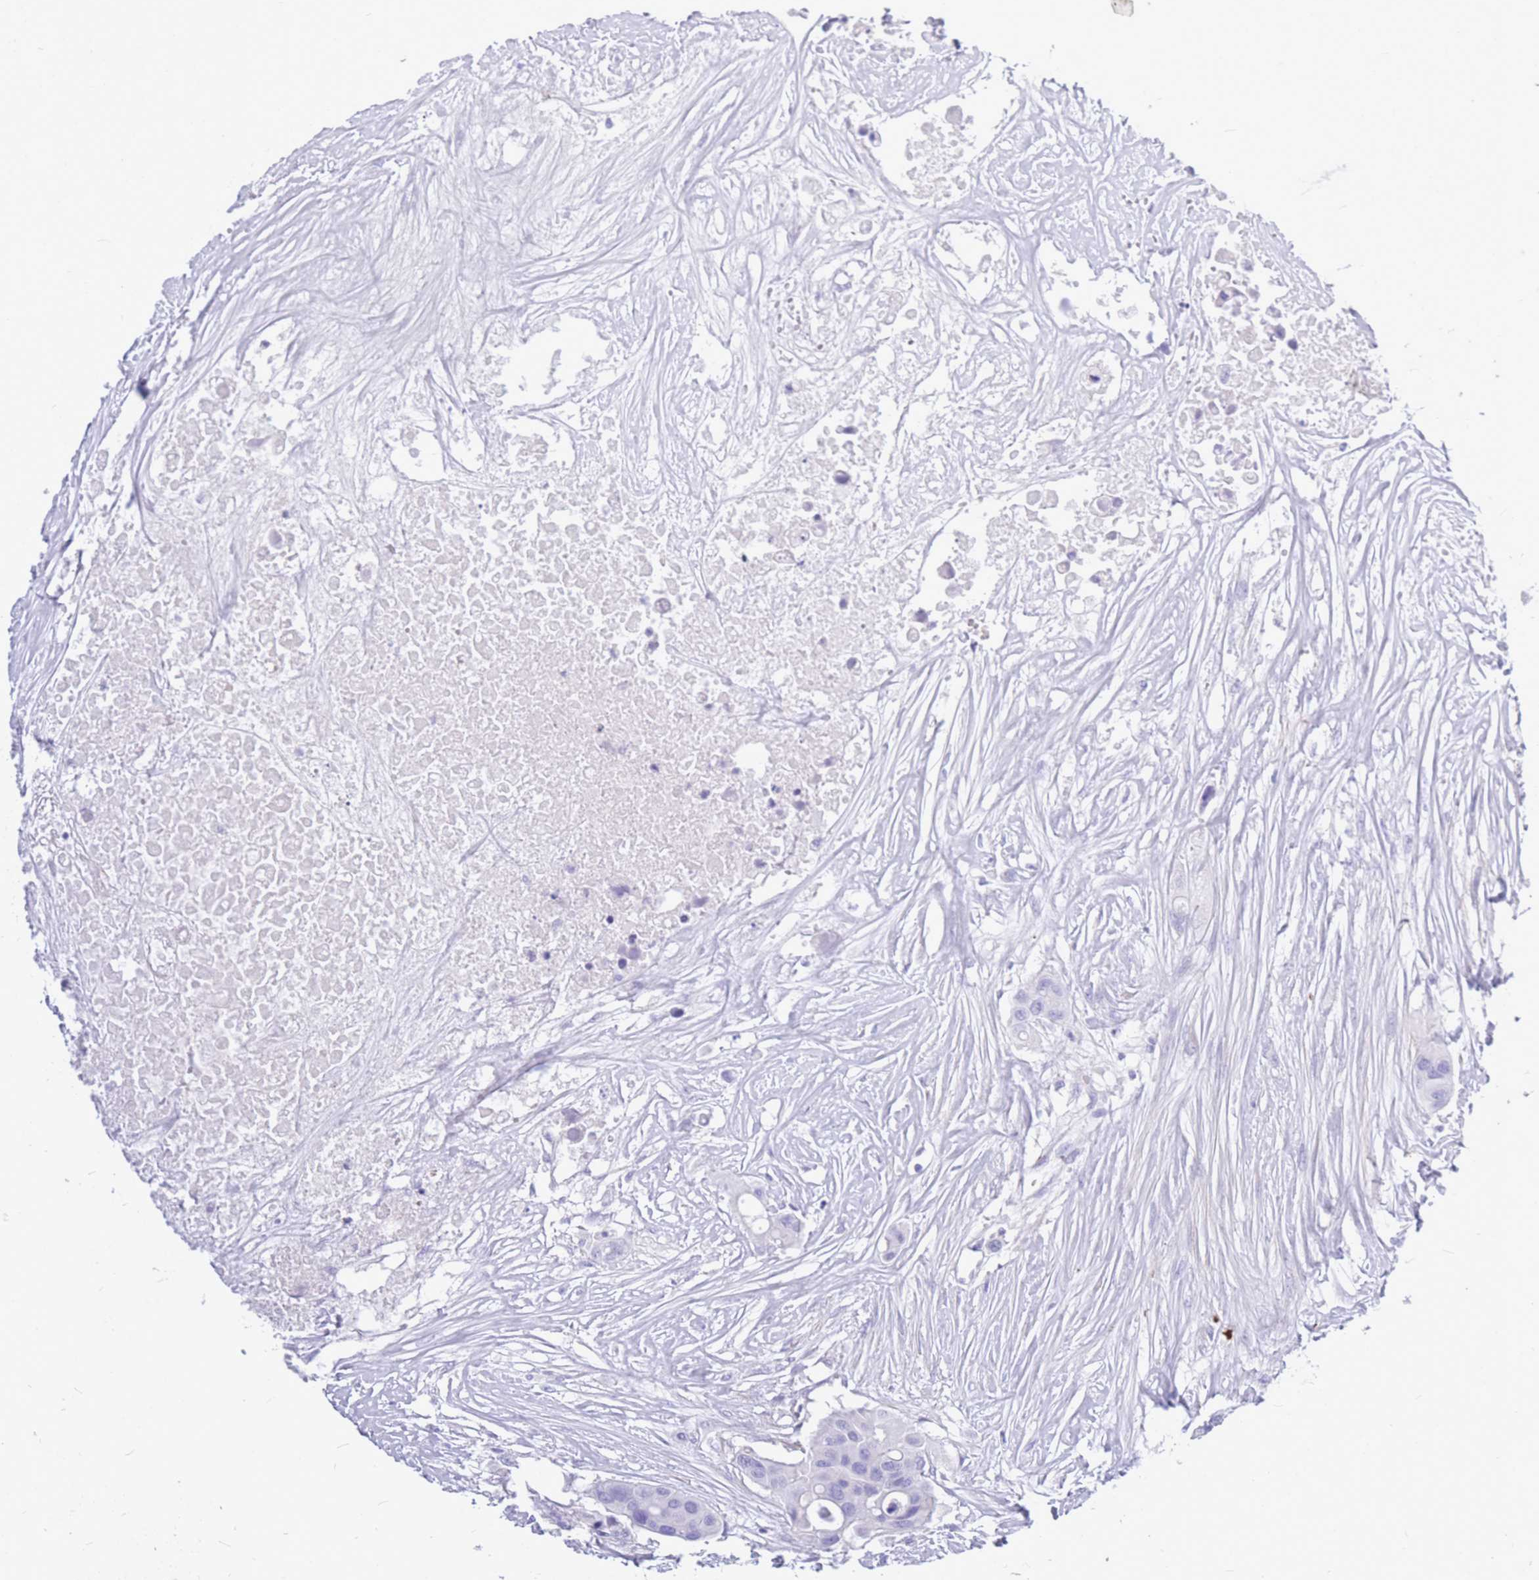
{"staining": {"intensity": "negative", "quantity": "none", "location": "none"}, "tissue": "colorectal cancer", "cell_type": "Tumor cells", "image_type": "cancer", "snomed": [{"axis": "morphology", "description": "Adenocarcinoma, NOS"}, {"axis": "topography", "description": "Colon"}], "caption": "Tumor cells are negative for brown protein staining in adenocarcinoma (colorectal). Brightfield microscopy of IHC stained with DAB (3,3'-diaminobenzidine) (brown) and hematoxylin (blue), captured at high magnification.", "gene": "ZFP62", "patient": {"sex": "male", "age": 77}}